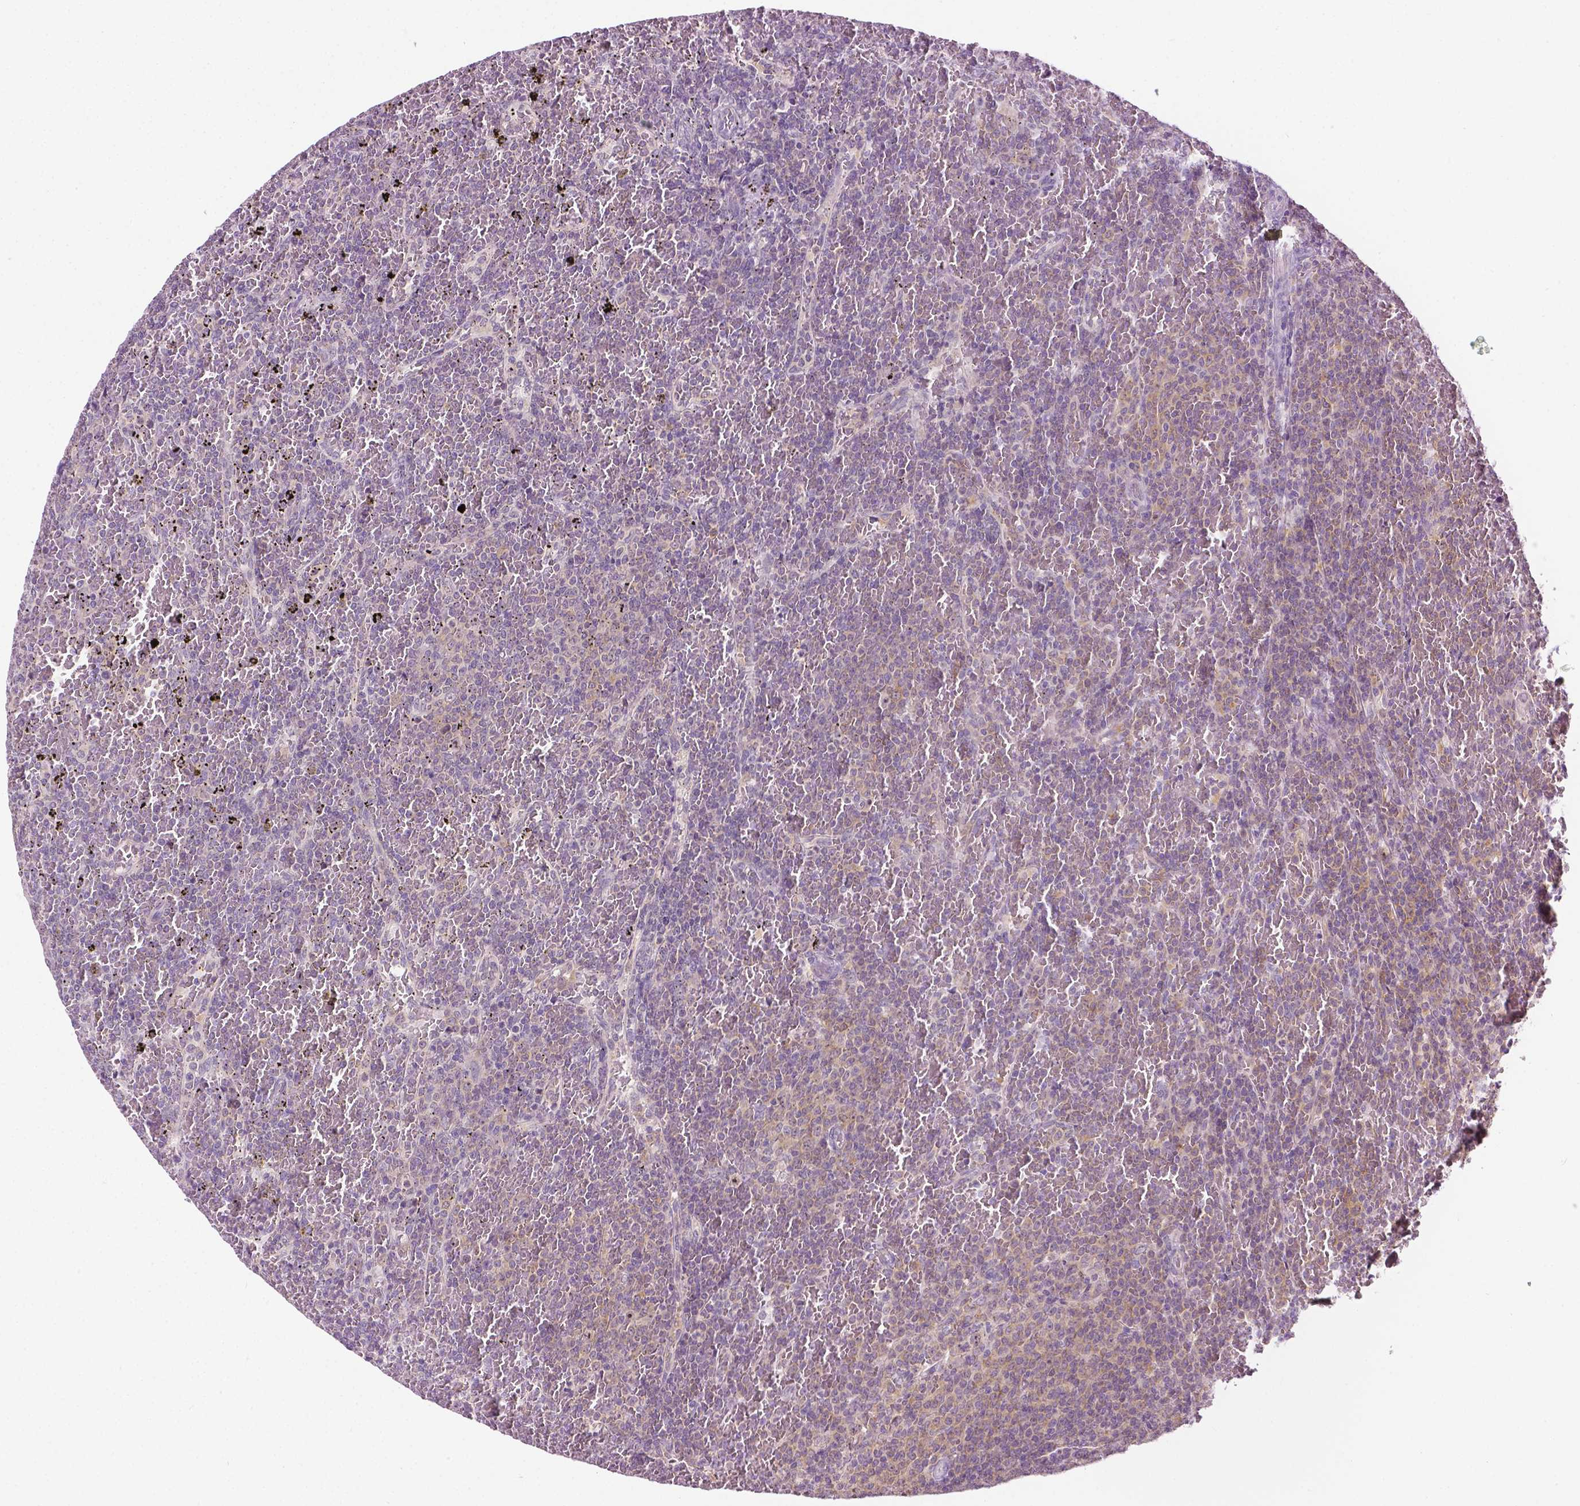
{"staining": {"intensity": "negative", "quantity": "none", "location": "none"}, "tissue": "lymphoma", "cell_type": "Tumor cells", "image_type": "cancer", "snomed": [{"axis": "morphology", "description": "Malignant lymphoma, non-Hodgkin's type, Low grade"}, {"axis": "topography", "description": "Spleen"}], "caption": "Tumor cells are negative for protein expression in human malignant lymphoma, non-Hodgkin's type (low-grade).", "gene": "DENND4A", "patient": {"sex": "female", "age": 77}}